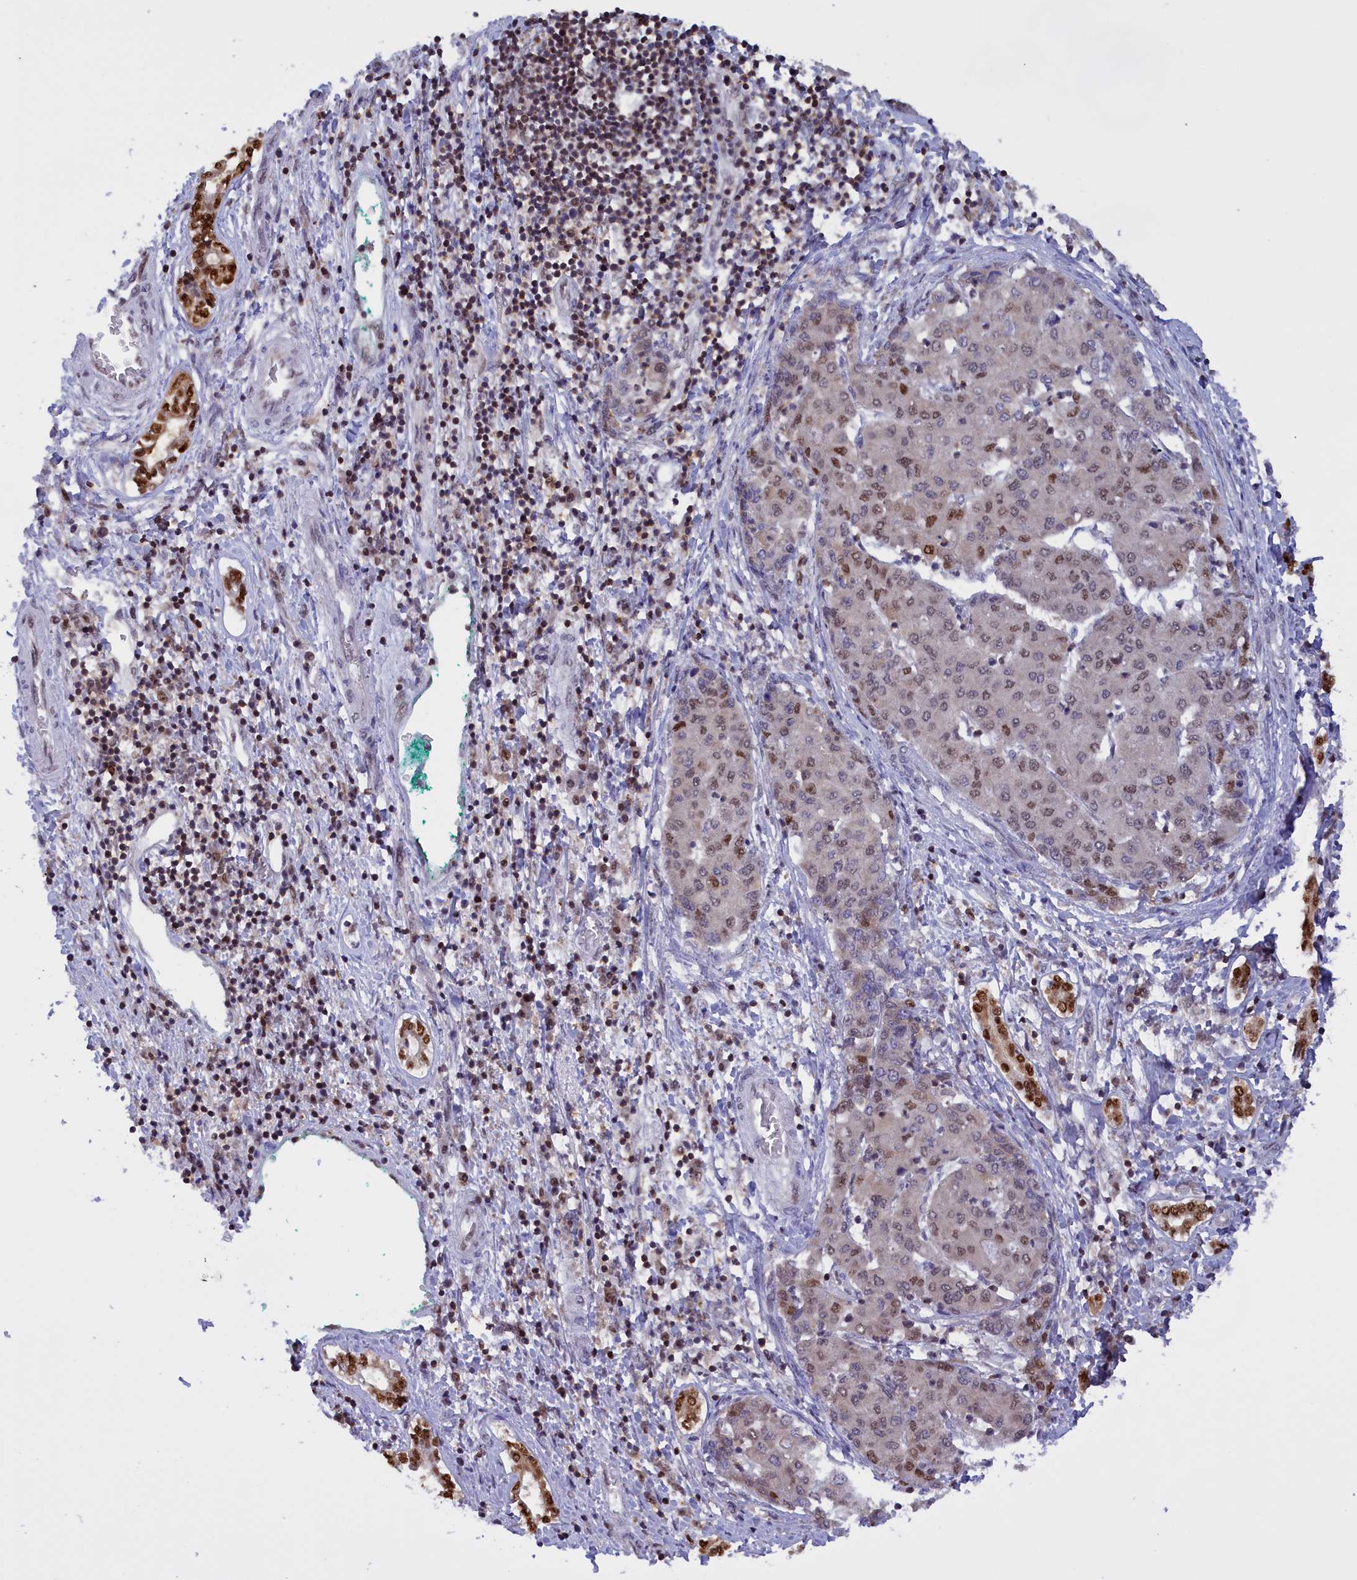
{"staining": {"intensity": "moderate", "quantity": "<25%", "location": "nuclear"}, "tissue": "liver cancer", "cell_type": "Tumor cells", "image_type": "cancer", "snomed": [{"axis": "morphology", "description": "Carcinoma, Hepatocellular, NOS"}, {"axis": "topography", "description": "Liver"}], "caption": "Moderate nuclear expression for a protein is present in approximately <25% of tumor cells of liver cancer using IHC.", "gene": "IZUMO2", "patient": {"sex": "male", "age": 65}}